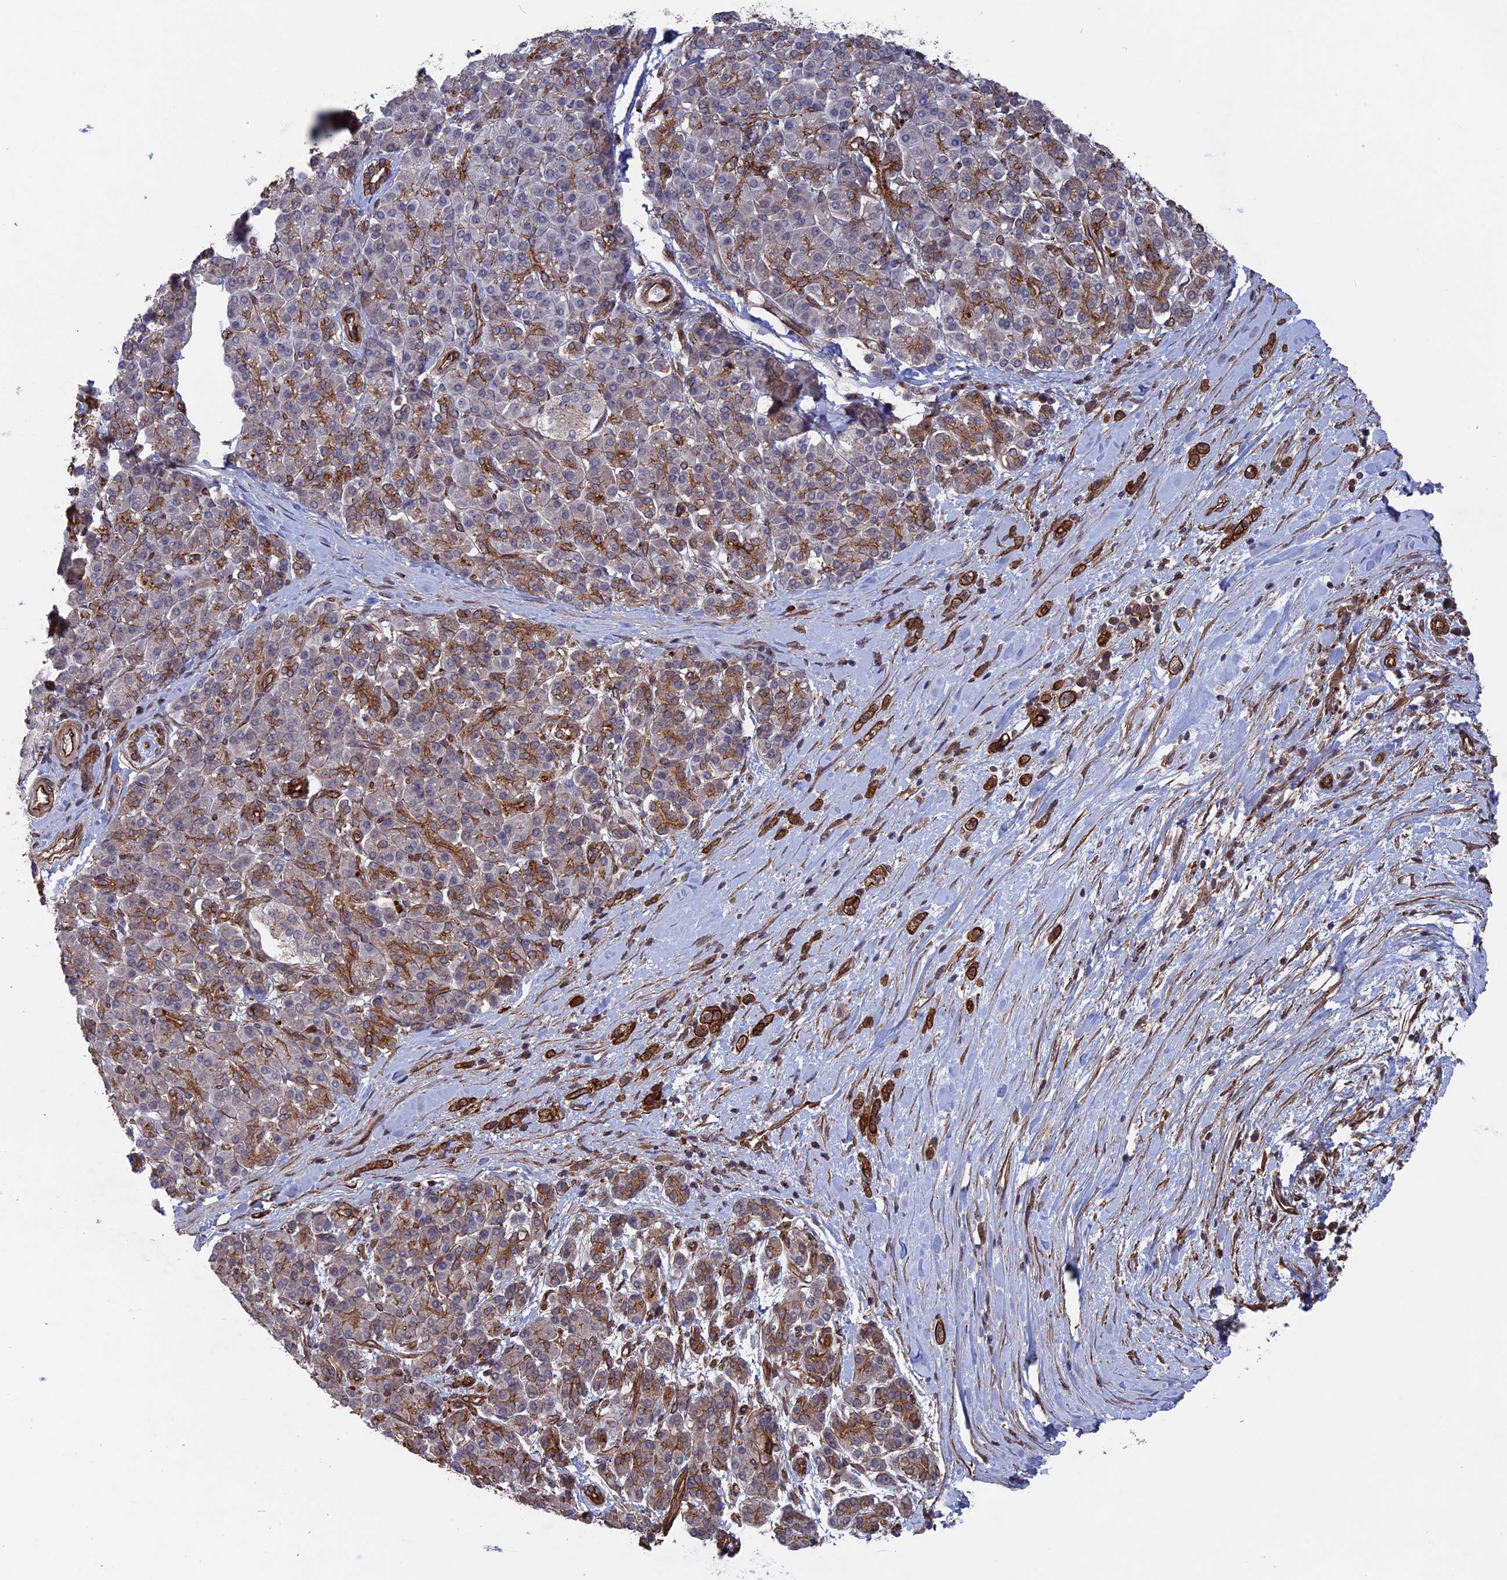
{"staining": {"intensity": "strong", "quantity": ">75%", "location": "cytoplasmic/membranous"}, "tissue": "pancreatic cancer", "cell_type": "Tumor cells", "image_type": "cancer", "snomed": [{"axis": "morphology", "description": "Normal tissue, NOS"}, {"axis": "morphology", "description": "Adenocarcinoma, NOS"}, {"axis": "topography", "description": "Pancreas"}], "caption": "Human pancreatic adenocarcinoma stained with a protein marker reveals strong staining in tumor cells.", "gene": "NOSIP", "patient": {"sex": "female", "age": 64}}